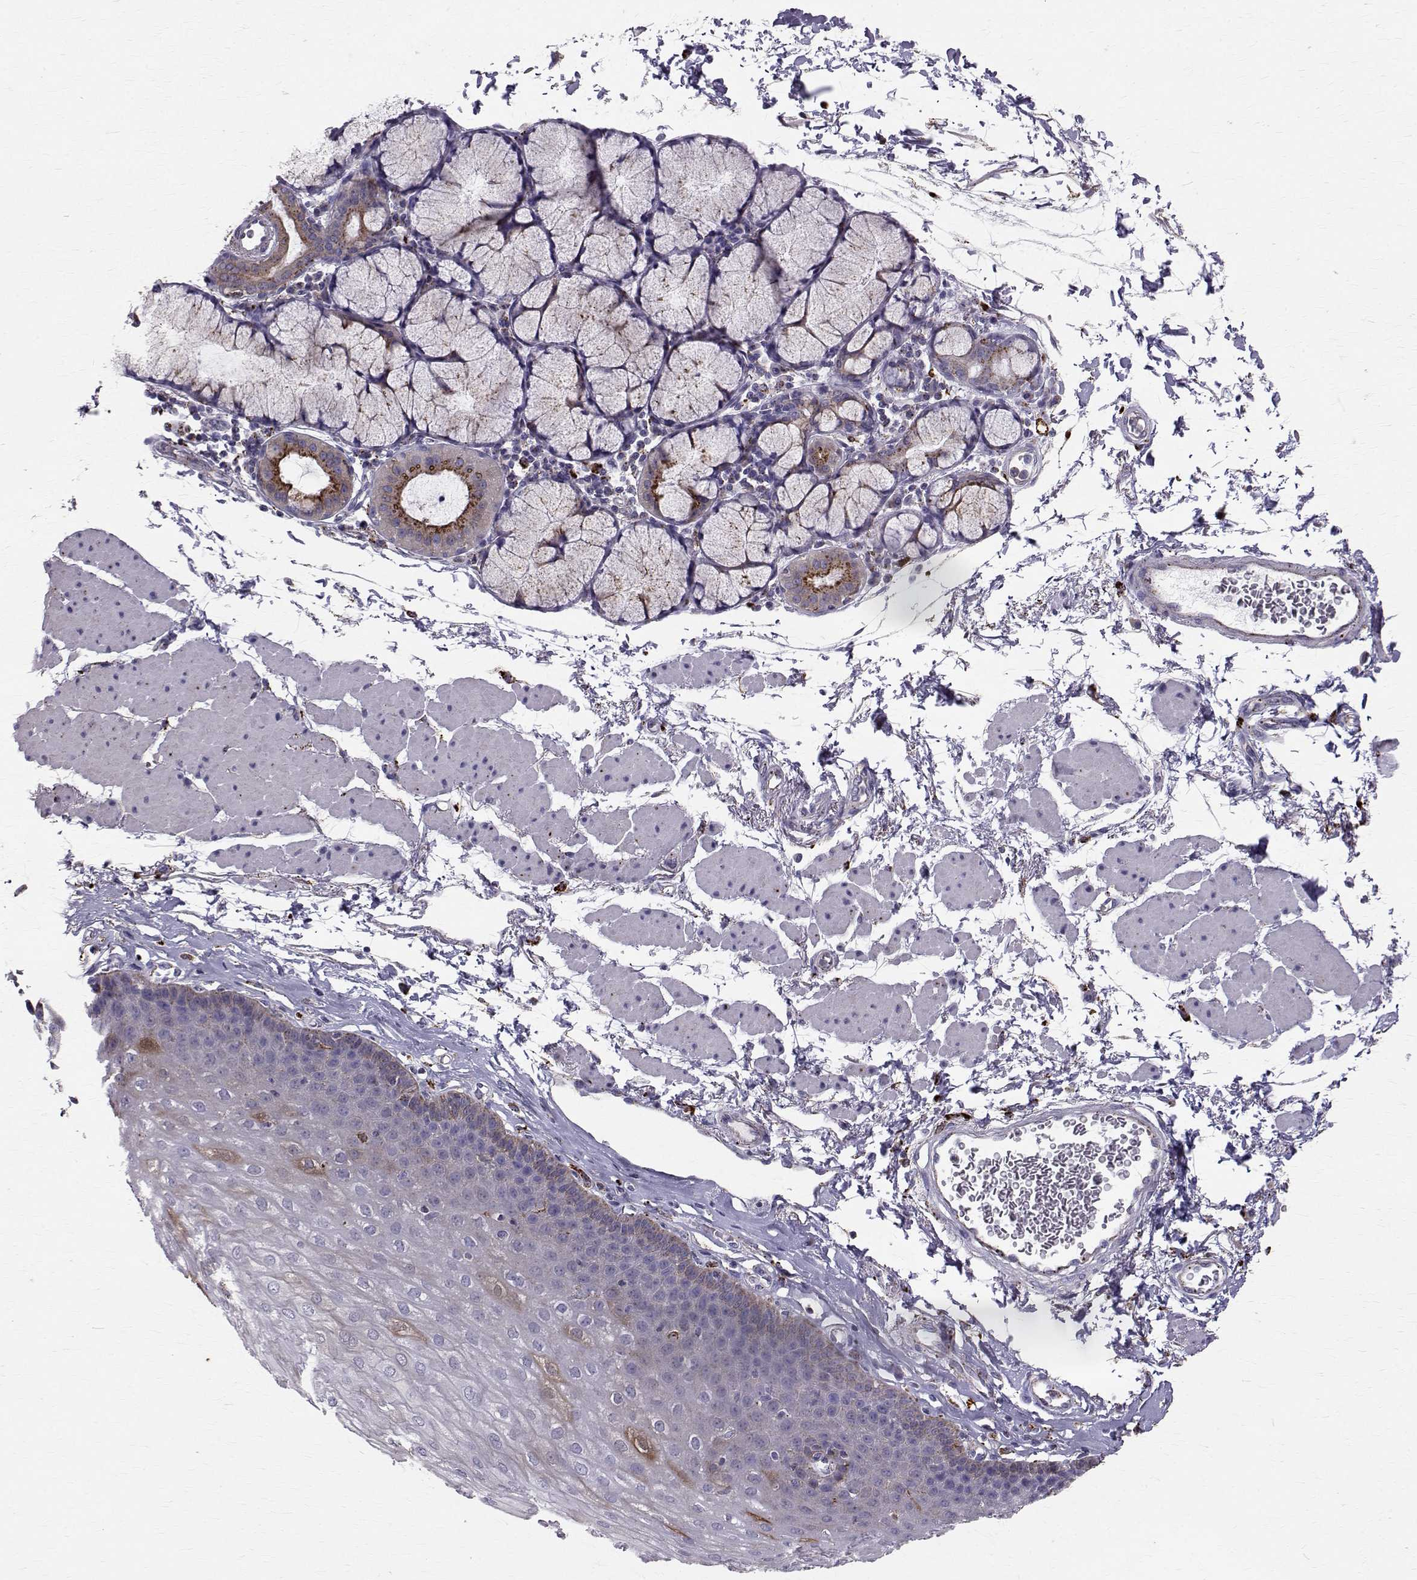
{"staining": {"intensity": "moderate", "quantity": "<25%", "location": "cytoplasmic/membranous,nuclear"}, "tissue": "esophagus", "cell_type": "Squamous epithelial cells", "image_type": "normal", "snomed": [{"axis": "morphology", "description": "Normal tissue, NOS"}, {"axis": "topography", "description": "Esophagus"}], "caption": "IHC image of normal human esophagus stained for a protein (brown), which exhibits low levels of moderate cytoplasmic/membranous,nuclear expression in about <25% of squamous epithelial cells.", "gene": "TPP1", "patient": {"sex": "female", "age": 81}}